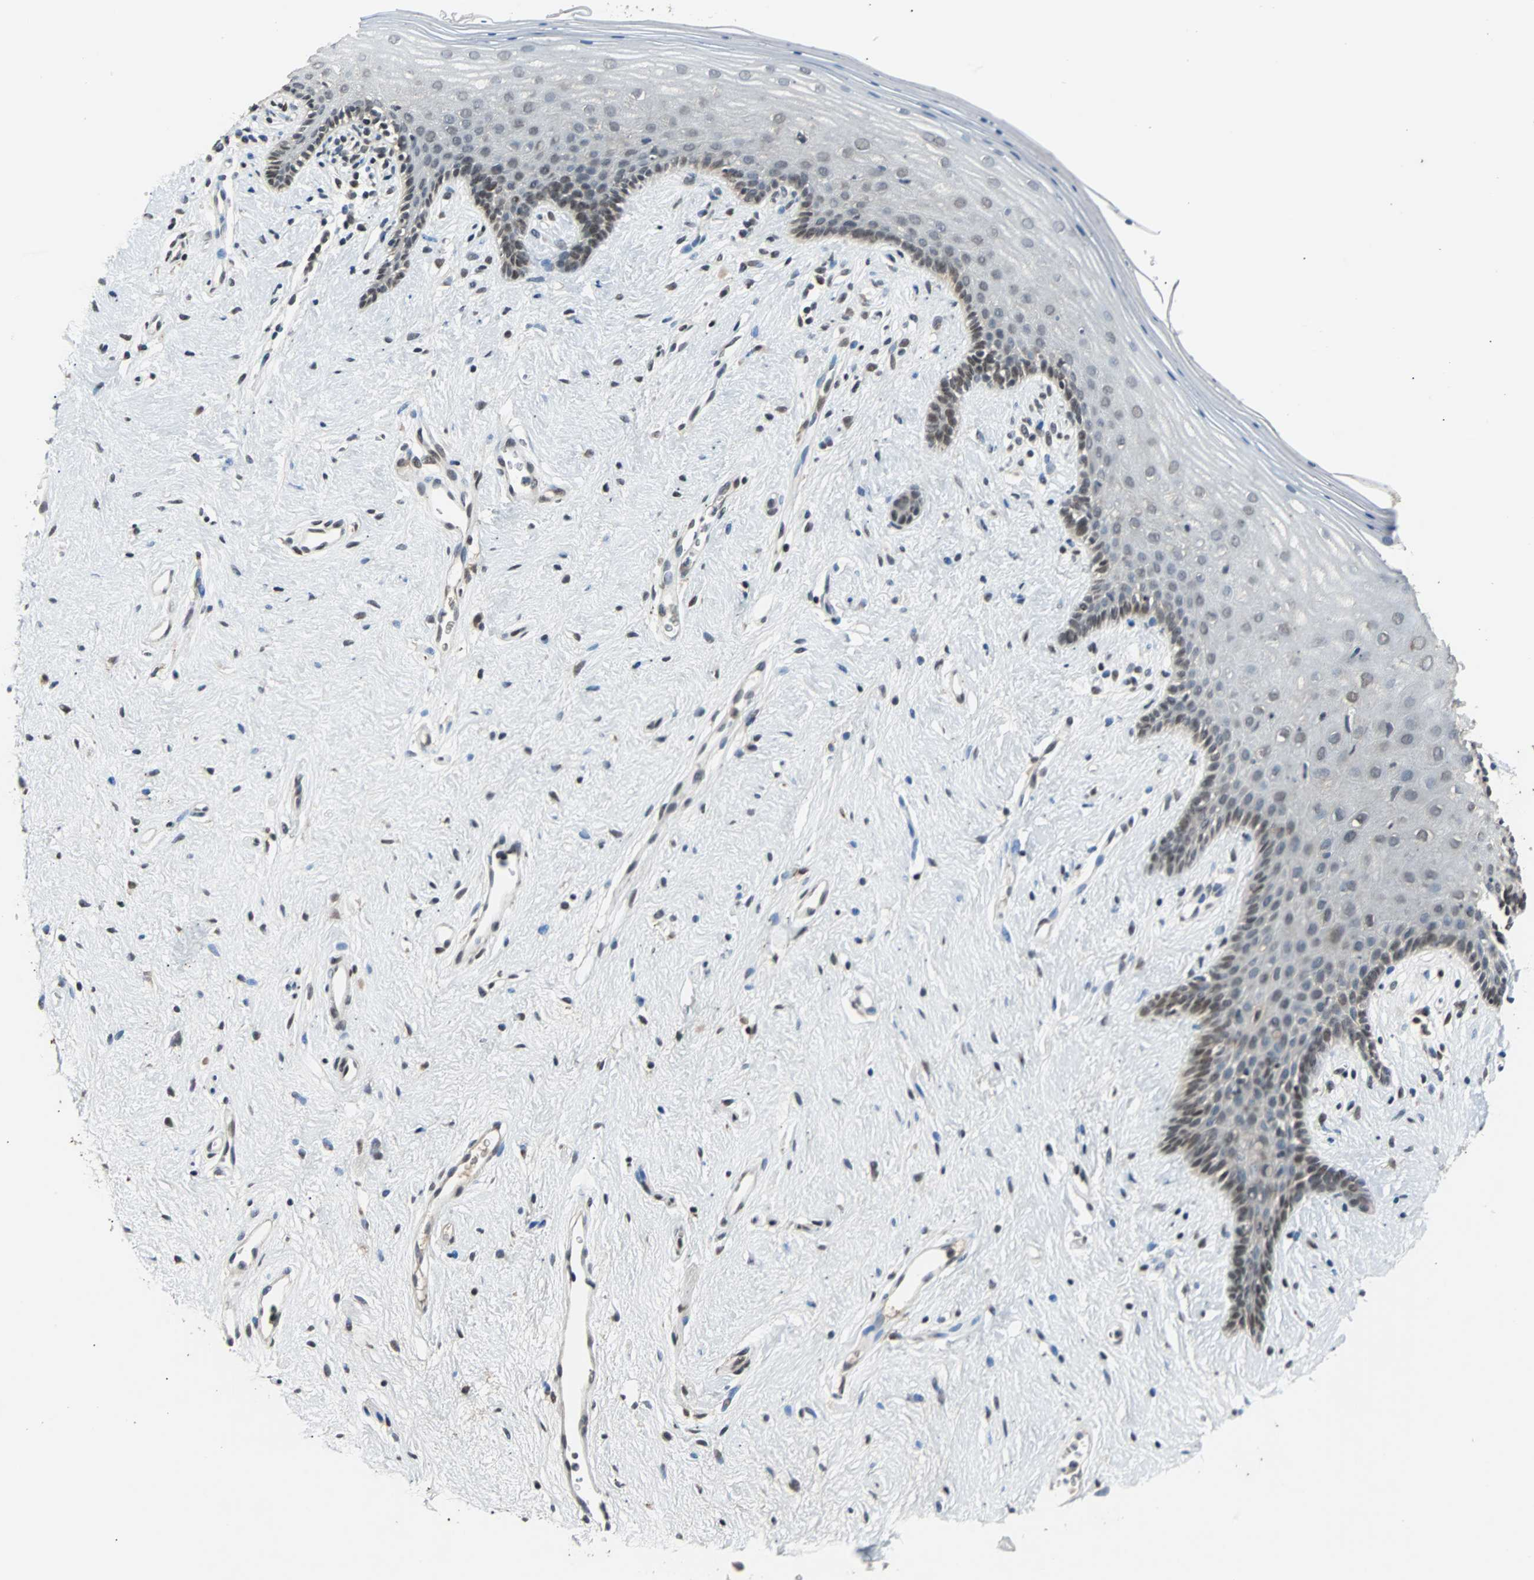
{"staining": {"intensity": "weak", "quantity": "25%-75%", "location": "nuclear"}, "tissue": "vagina", "cell_type": "Squamous epithelial cells", "image_type": "normal", "snomed": [{"axis": "morphology", "description": "Normal tissue, NOS"}, {"axis": "topography", "description": "Vagina"}], "caption": "This image shows IHC staining of unremarkable human vagina, with low weak nuclear expression in about 25%-75% of squamous epithelial cells.", "gene": "PHC1", "patient": {"sex": "female", "age": 44}}